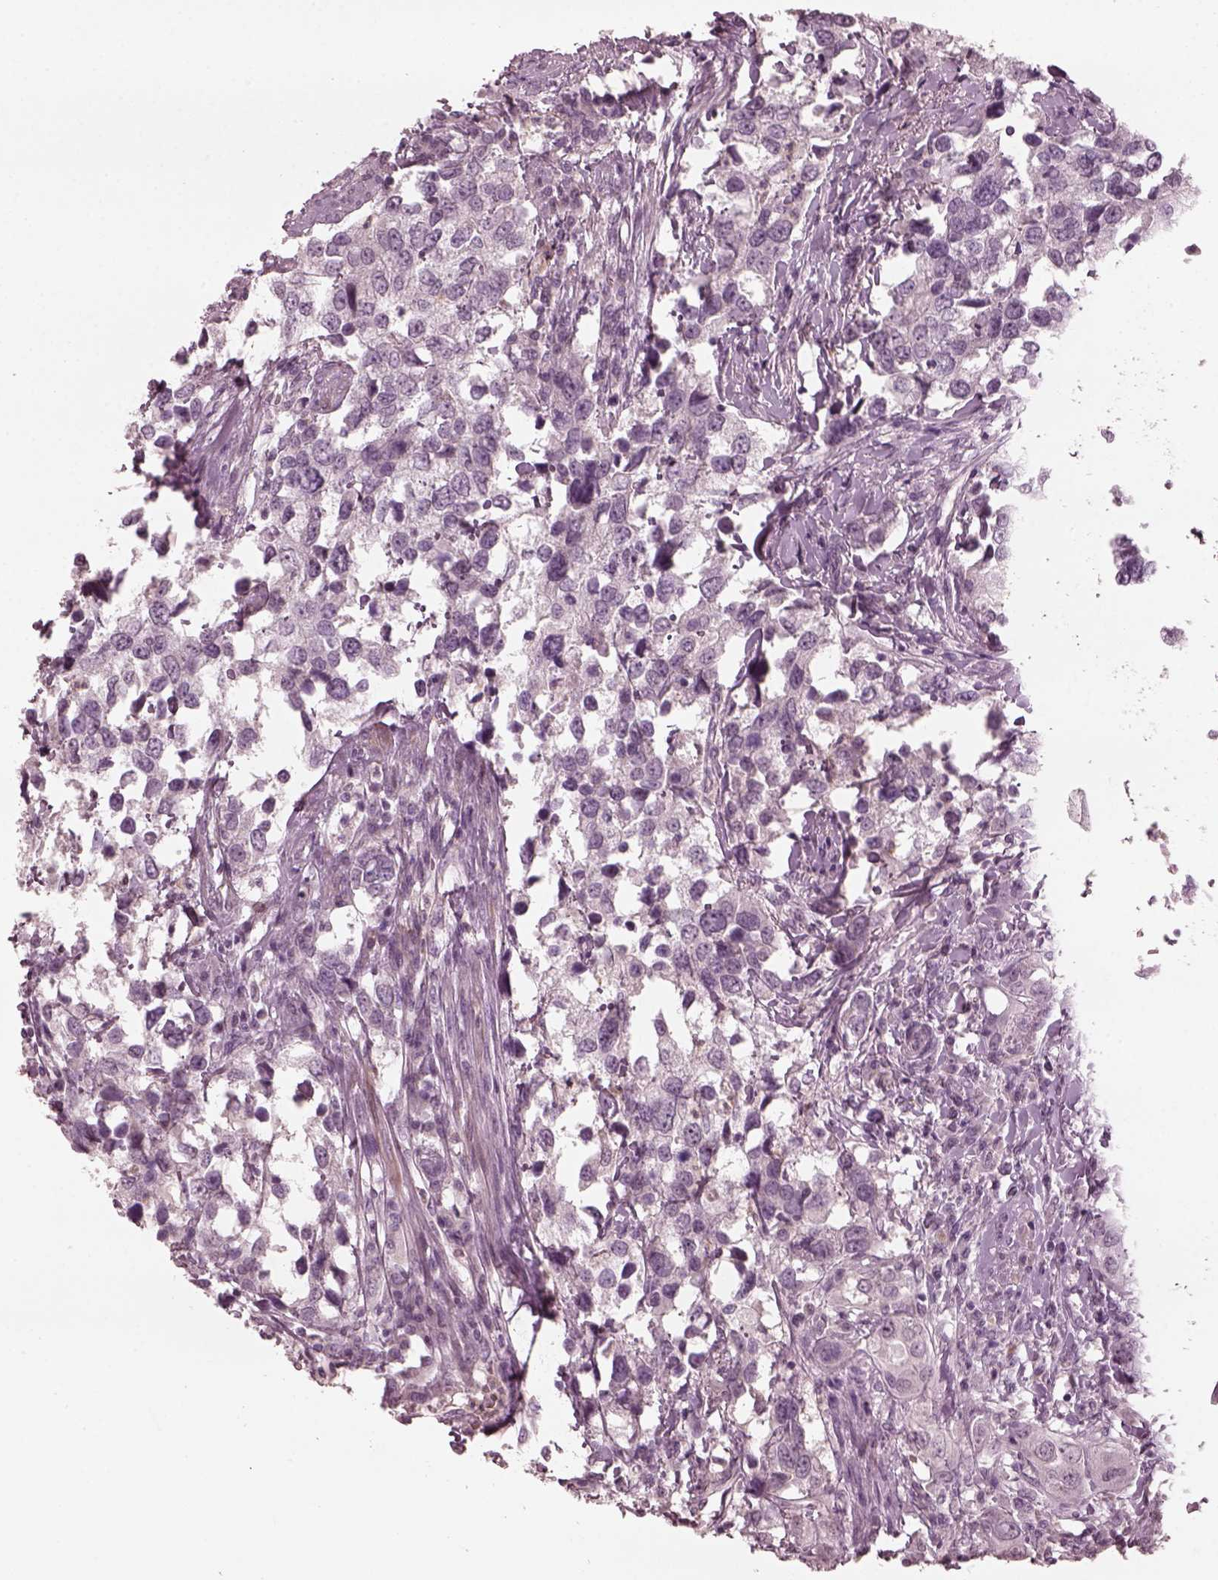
{"staining": {"intensity": "negative", "quantity": "none", "location": "none"}, "tissue": "urothelial cancer", "cell_type": "Tumor cells", "image_type": "cancer", "snomed": [{"axis": "morphology", "description": "Urothelial carcinoma, NOS"}, {"axis": "morphology", "description": "Urothelial carcinoma, High grade"}, {"axis": "topography", "description": "Urinary bladder"}], "caption": "High power microscopy image of an immunohistochemistry histopathology image of urothelial cancer, revealing no significant positivity in tumor cells.", "gene": "CCDC170", "patient": {"sex": "male", "age": 63}}